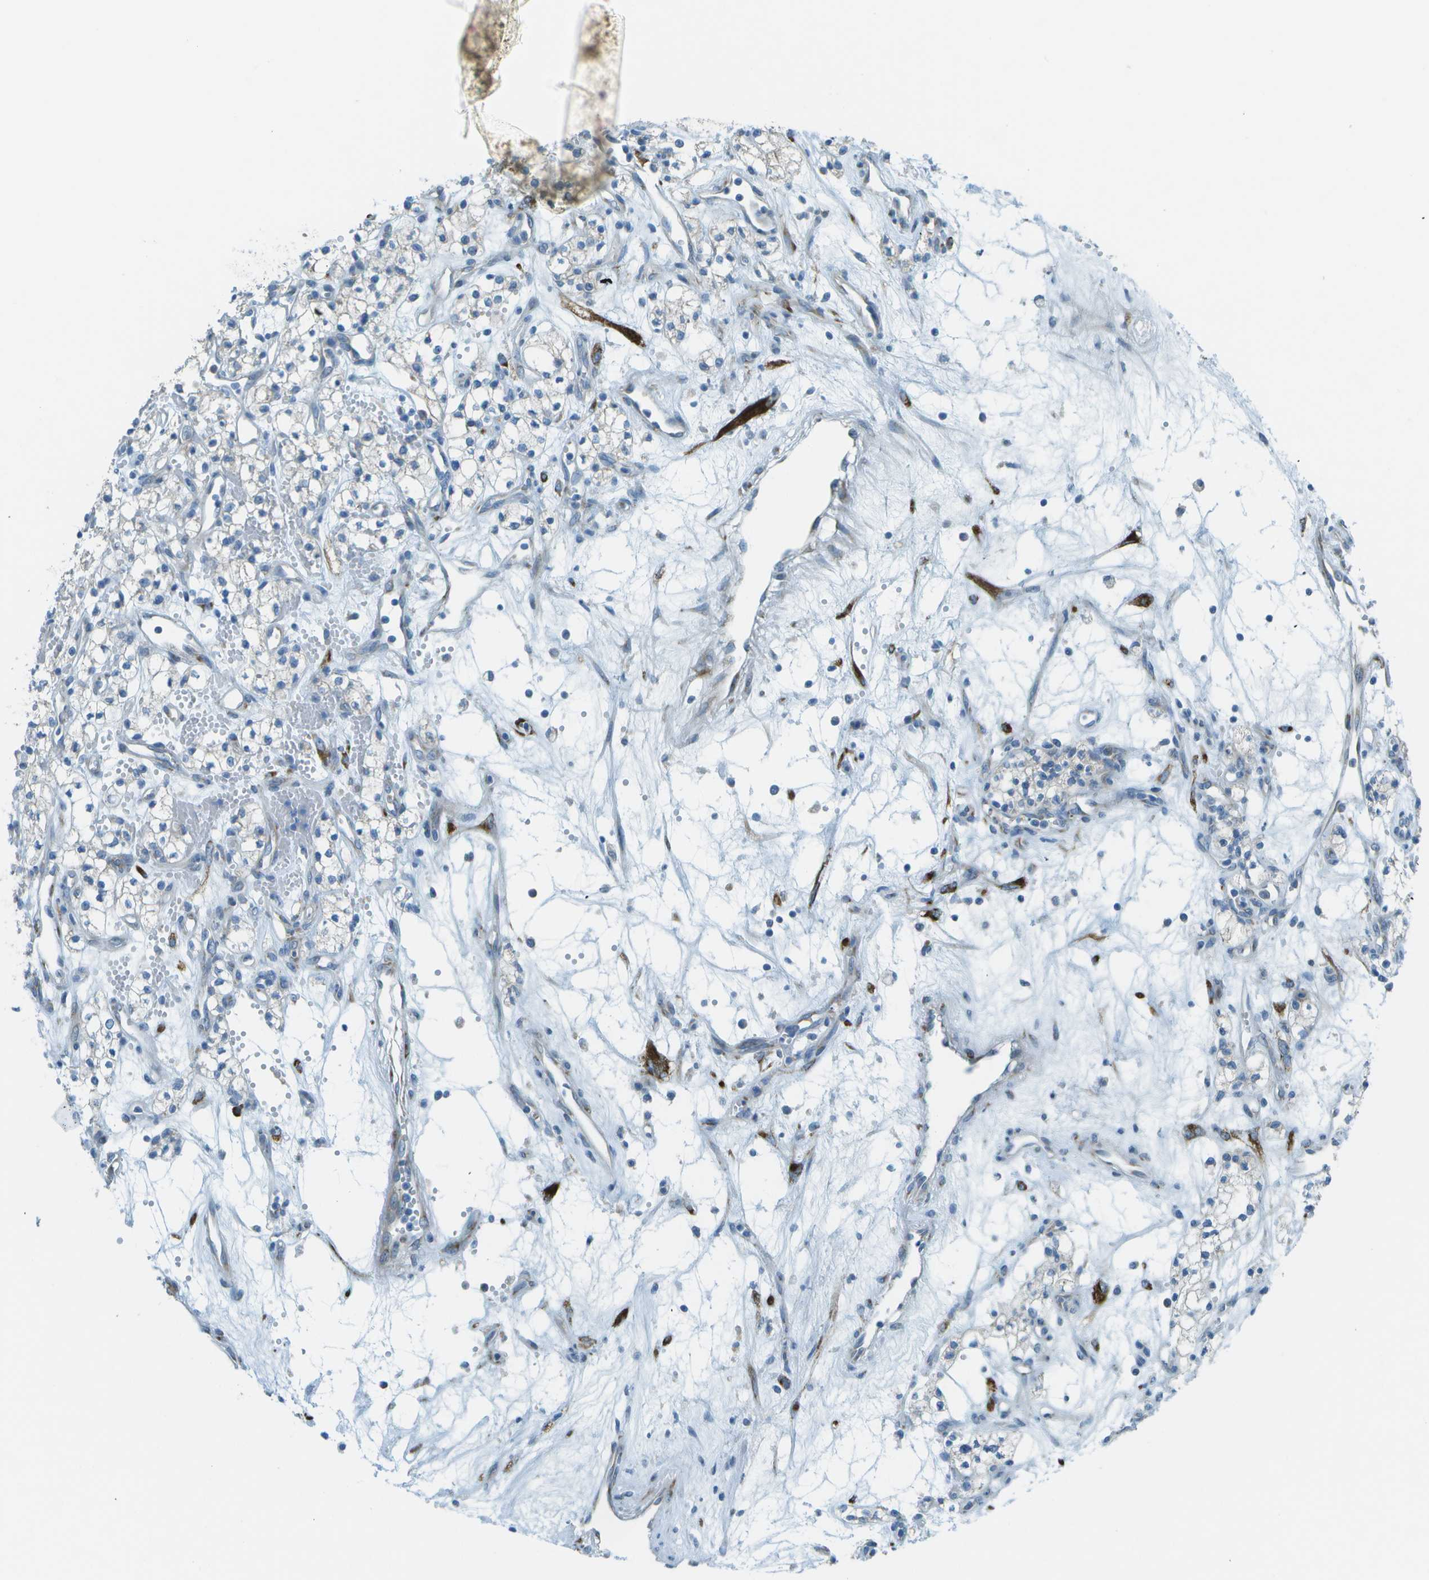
{"staining": {"intensity": "negative", "quantity": "none", "location": "none"}, "tissue": "renal cancer", "cell_type": "Tumor cells", "image_type": "cancer", "snomed": [{"axis": "morphology", "description": "Adenocarcinoma, NOS"}, {"axis": "topography", "description": "Kidney"}], "caption": "The micrograph displays no staining of tumor cells in renal cancer (adenocarcinoma).", "gene": "KCTD3", "patient": {"sex": "male", "age": 59}}